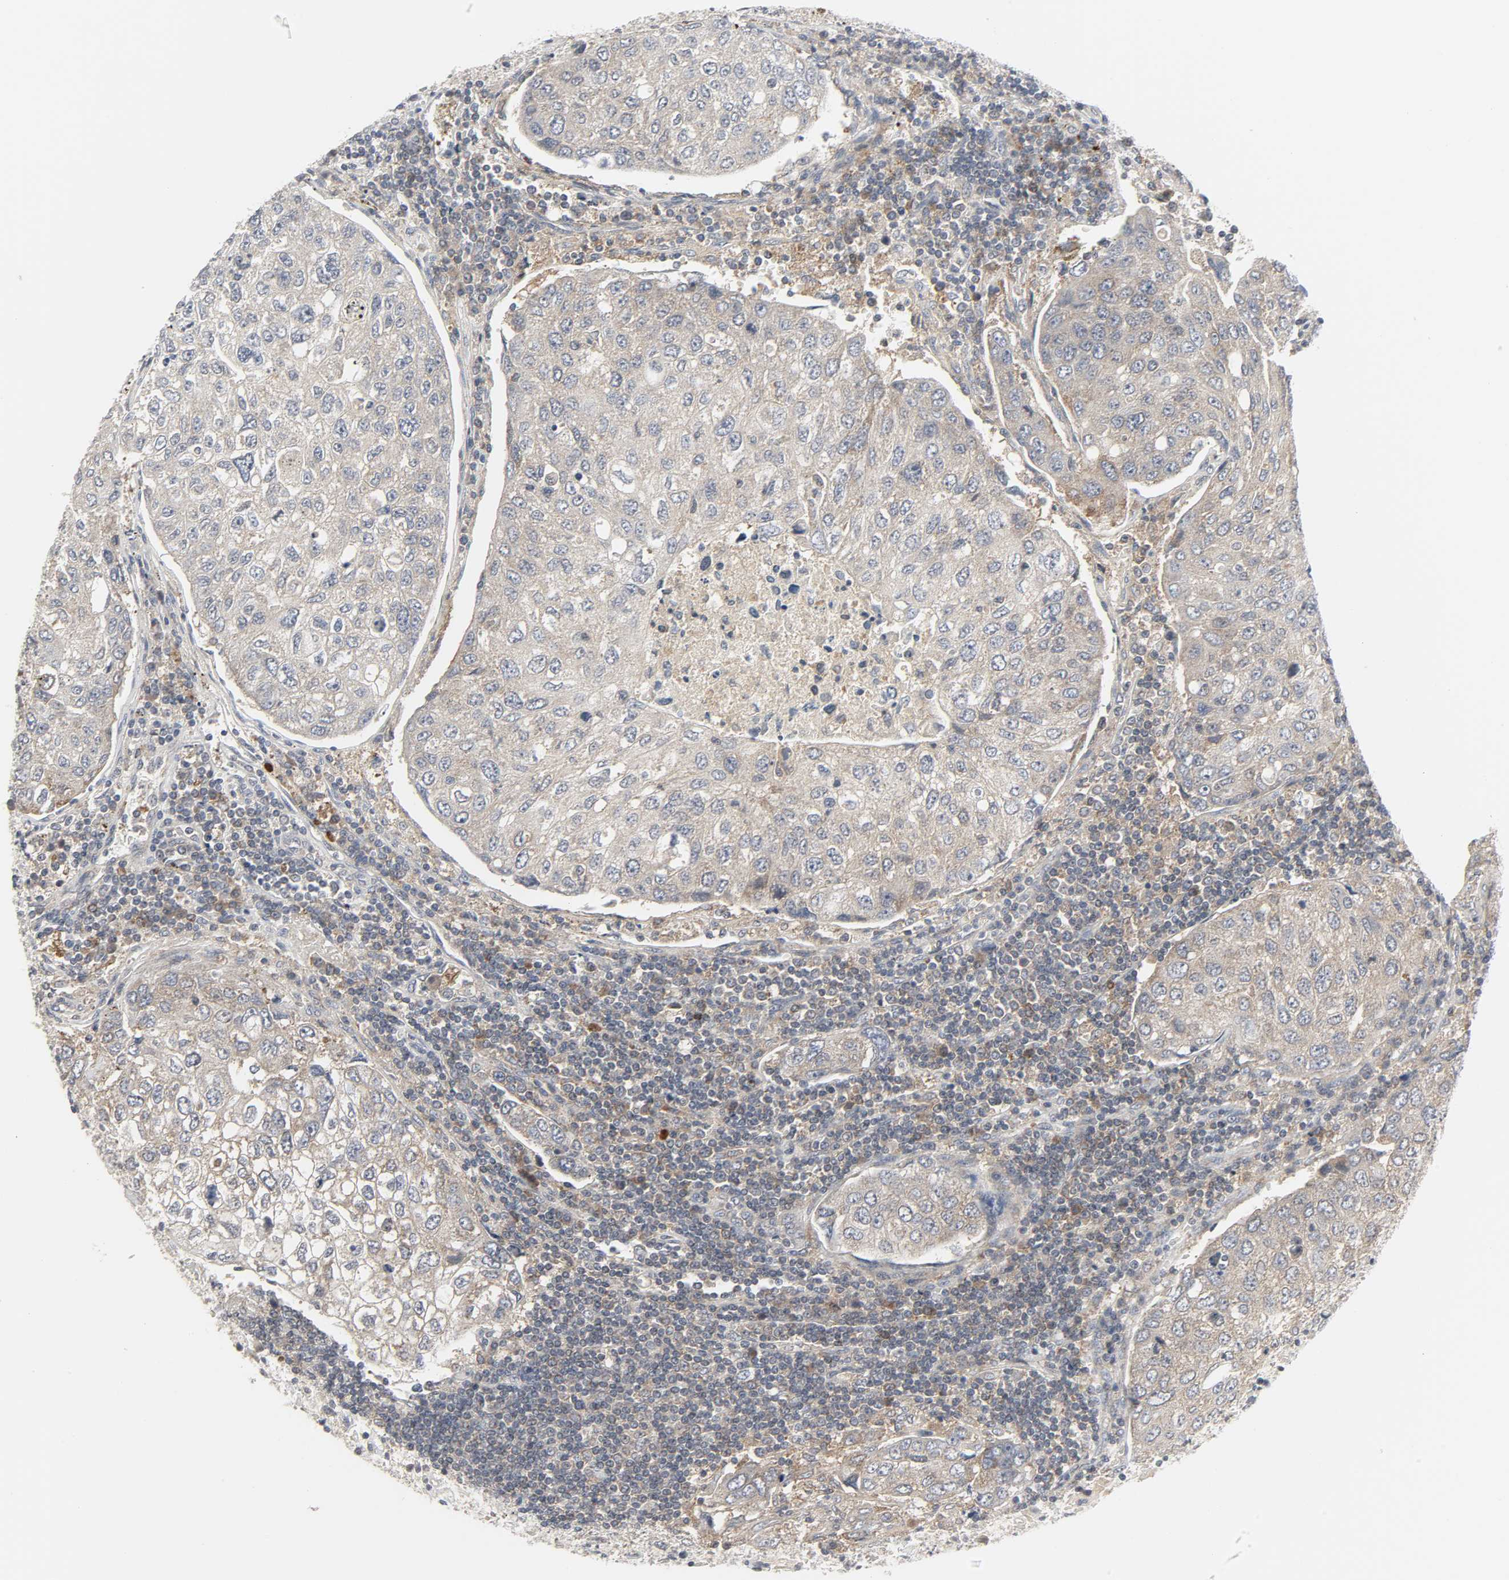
{"staining": {"intensity": "moderate", "quantity": ">75%", "location": "cytoplasmic/membranous"}, "tissue": "urothelial cancer", "cell_type": "Tumor cells", "image_type": "cancer", "snomed": [{"axis": "morphology", "description": "Urothelial carcinoma, High grade"}, {"axis": "topography", "description": "Lymph node"}, {"axis": "topography", "description": "Urinary bladder"}], "caption": "Urothelial carcinoma (high-grade) stained with DAB IHC shows medium levels of moderate cytoplasmic/membranous expression in approximately >75% of tumor cells. The staining is performed using DAB brown chromogen to label protein expression. The nuclei are counter-stained blue using hematoxylin.", "gene": "CLIP1", "patient": {"sex": "male", "age": 51}}